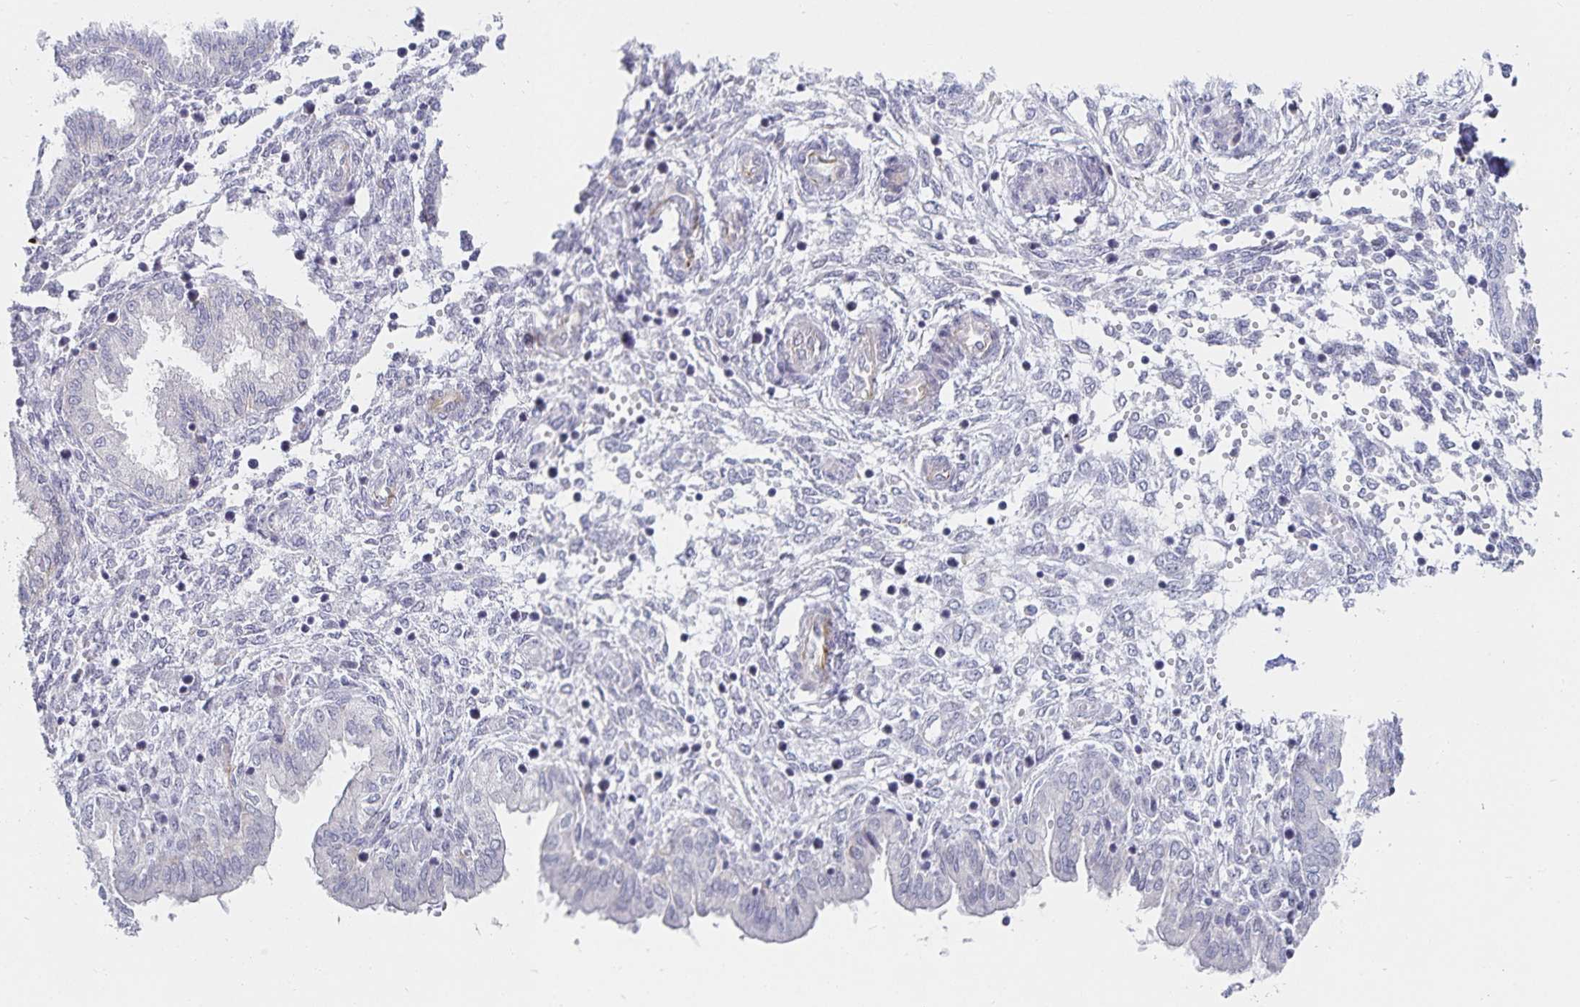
{"staining": {"intensity": "negative", "quantity": "none", "location": "none"}, "tissue": "endometrium", "cell_type": "Cells in endometrial stroma", "image_type": "normal", "snomed": [{"axis": "morphology", "description": "Normal tissue, NOS"}, {"axis": "topography", "description": "Endometrium"}], "caption": "Endometrium stained for a protein using immunohistochemistry shows no staining cells in endometrial stroma.", "gene": "S100G", "patient": {"sex": "female", "age": 33}}